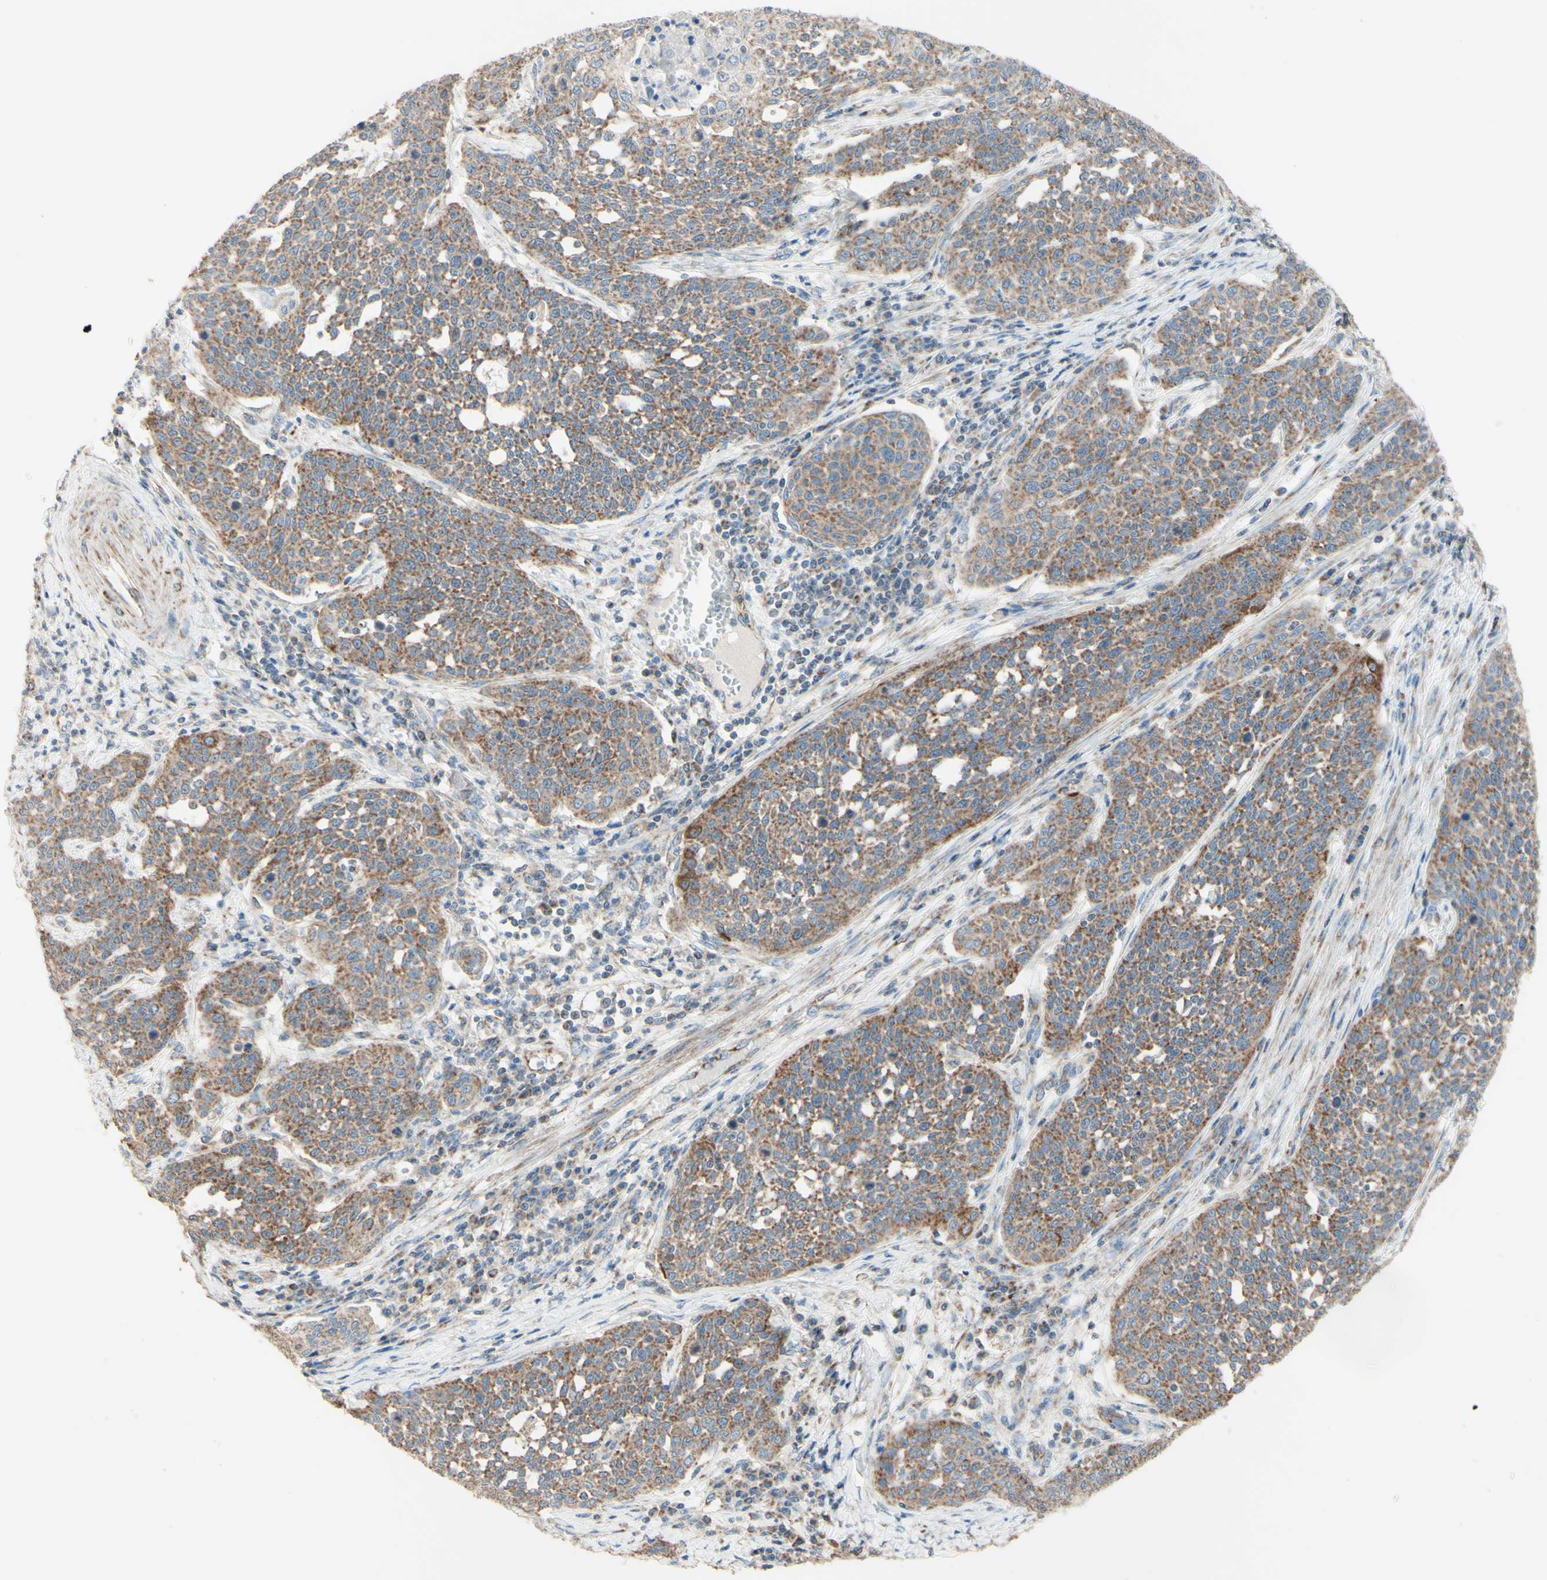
{"staining": {"intensity": "moderate", "quantity": ">75%", "location": "cytoplasmic/membranous"}, "tissue": "cervical cancer", "cell_type": "Tumor cells", "image_type": "cancer", "snomed": [{"axis": "morphology", "description": "Squamous cell carcinoma, NOS"}, {"axis": "topography", "description": "Cervix"}], "caption": "Human cervical cancer stained with a brown dye displays moderate cytoplasmic/membranous positive expression in about >75% of tumor cells.", "gene": "ARMC10", "patient": {"sex": "female", "age": 34}}